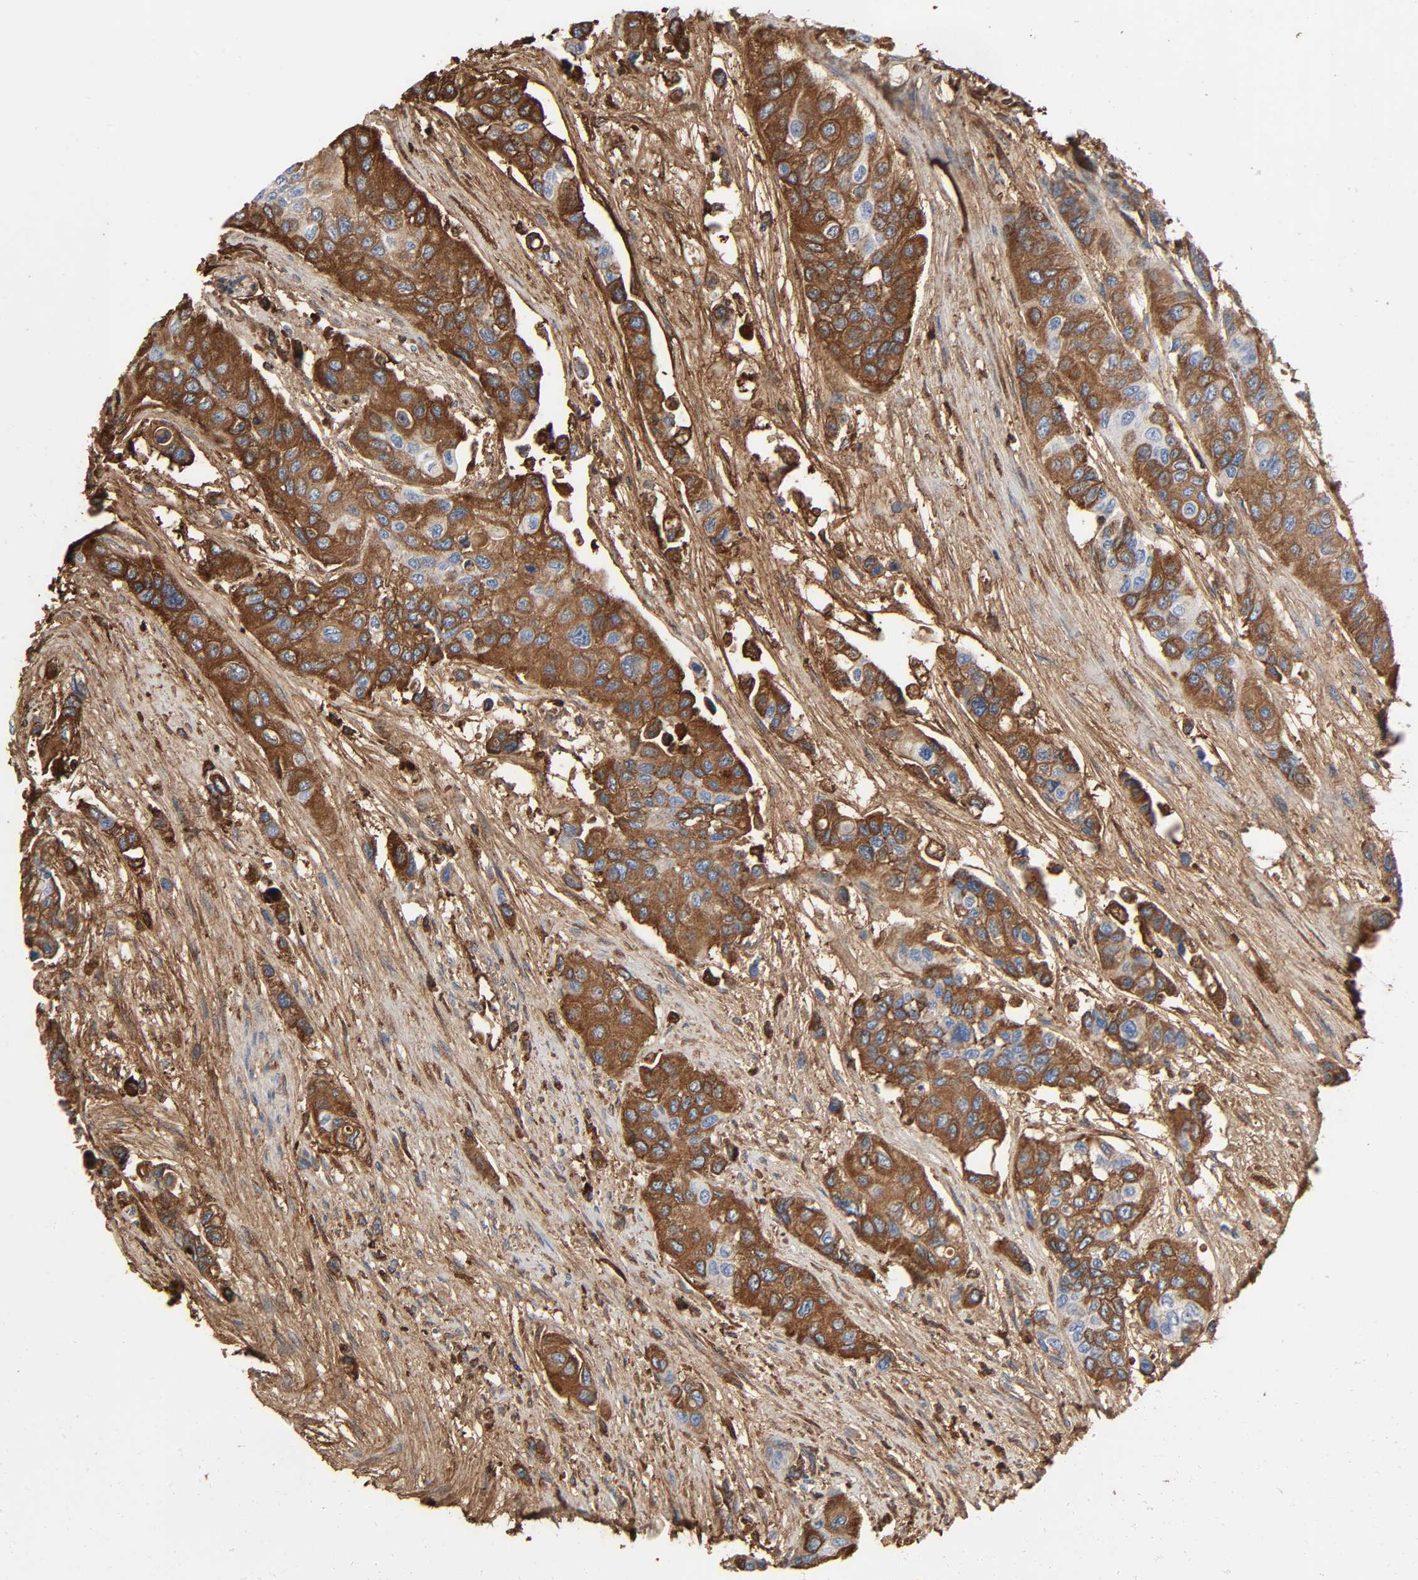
{"staining": {"intensity": "strong", "quantity": "25%-75%", "location": "cytoplasmic/membranous"}, "tissue": "urothelial cancer", "cell_type": "Tumor cells", "image_type": "cancer", "snomed": [{"axis": "morphology", "description": "Urothelial carcinoma, High grade"}, {"axis": "topography", "description": "Urinary bladder"}], "caption": "Protein expression analysis of human urothelial cancer reveals strong cytoplasmic/membranous staining in approximately 25%-75% of tumor cells.", "gene": "C3", "patient": {"sex": "female", "age": 56}}